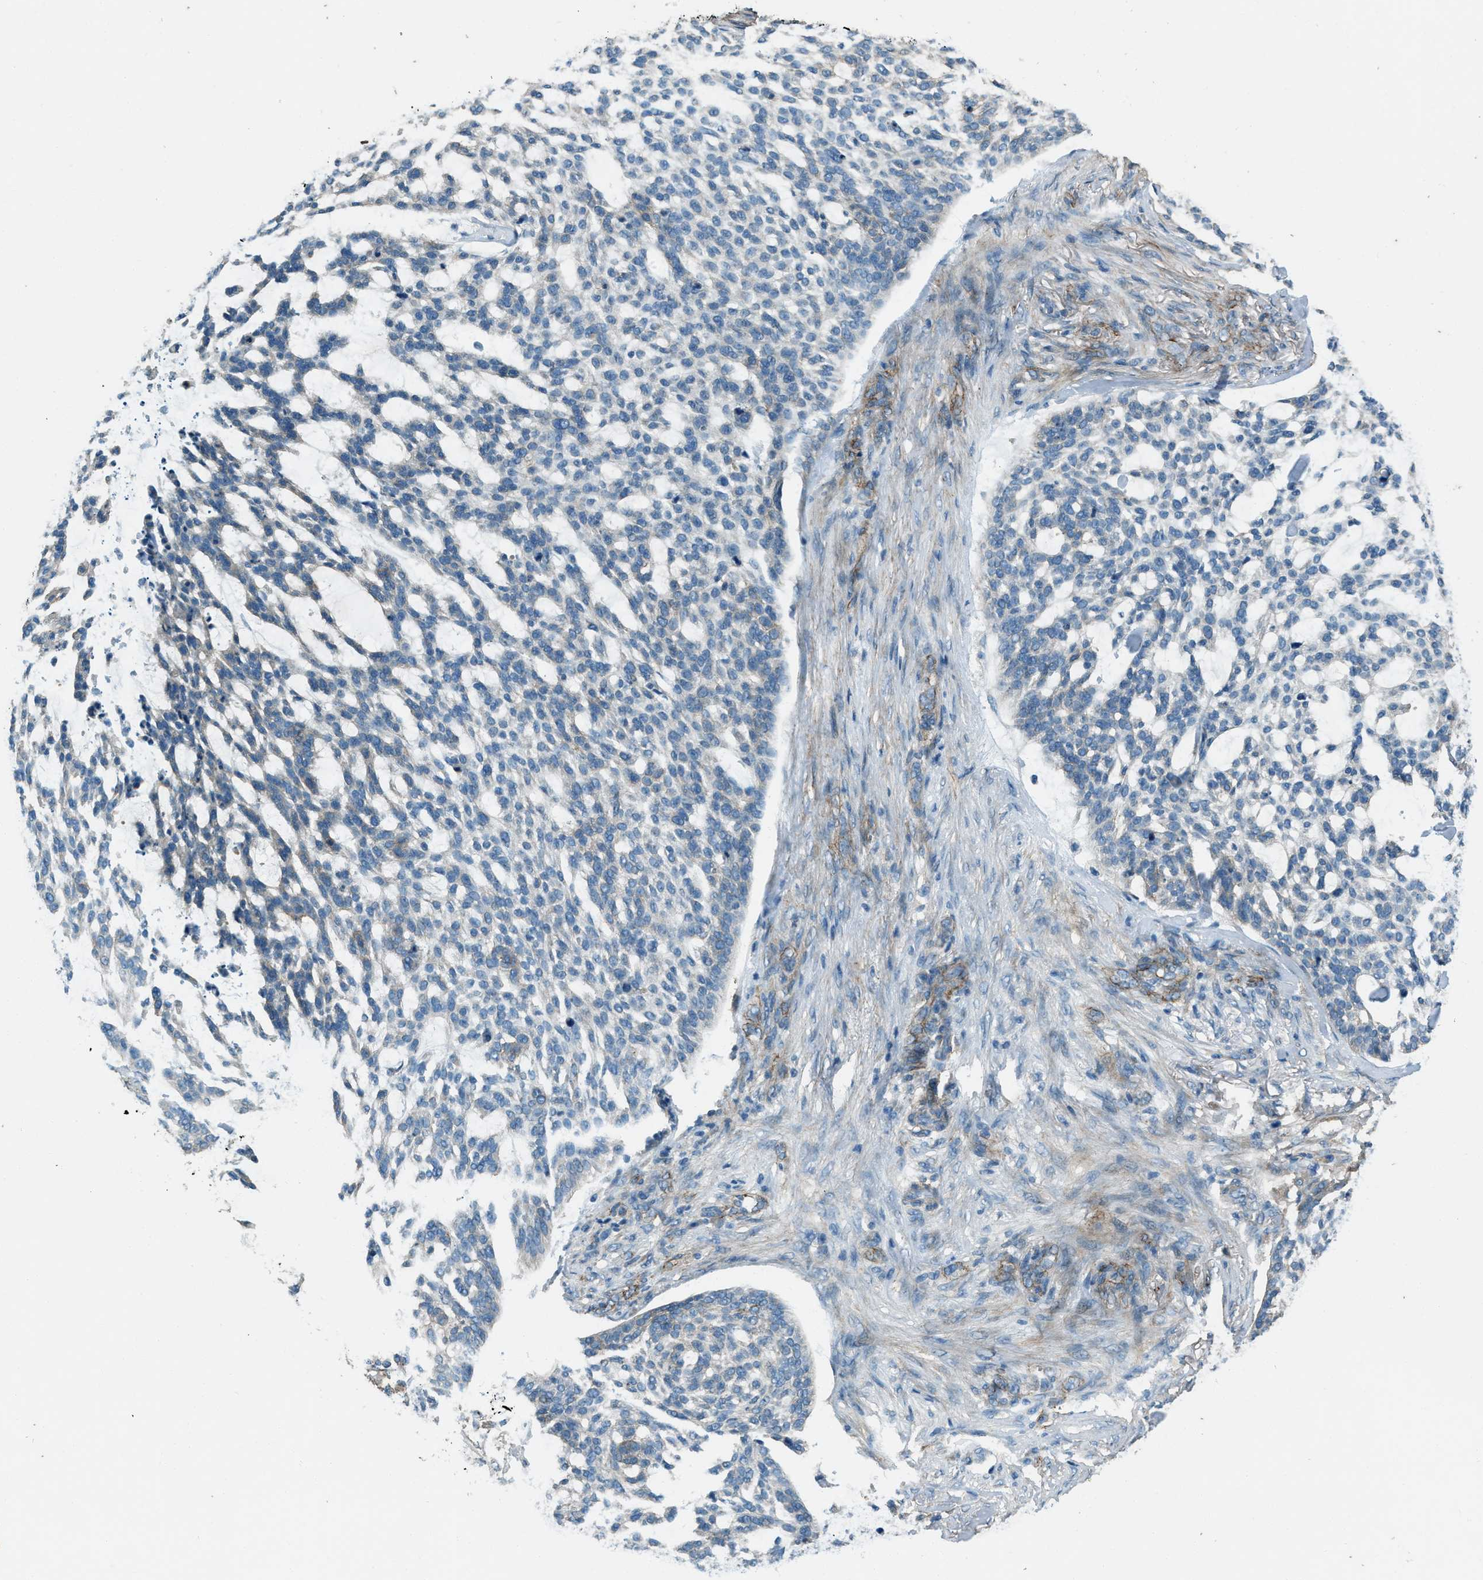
{"staining": {"intensity": "negative", "quantity": "none", "location": "none"}, "tissue": "skin cancer", "cell_type": "Tumor cells", "image_type": "cancer", "snomed": [{"axis": "morphology", "description": "Basal cell carcinoma"}, {"axis": "topography", "description": "Skin"}], "caption": "Skin cancer was stained to show a protein in brown. There is no significant staining in tumor cells.", "gene": "SVIL", "patient": {"sex": "female", "age": 64}}